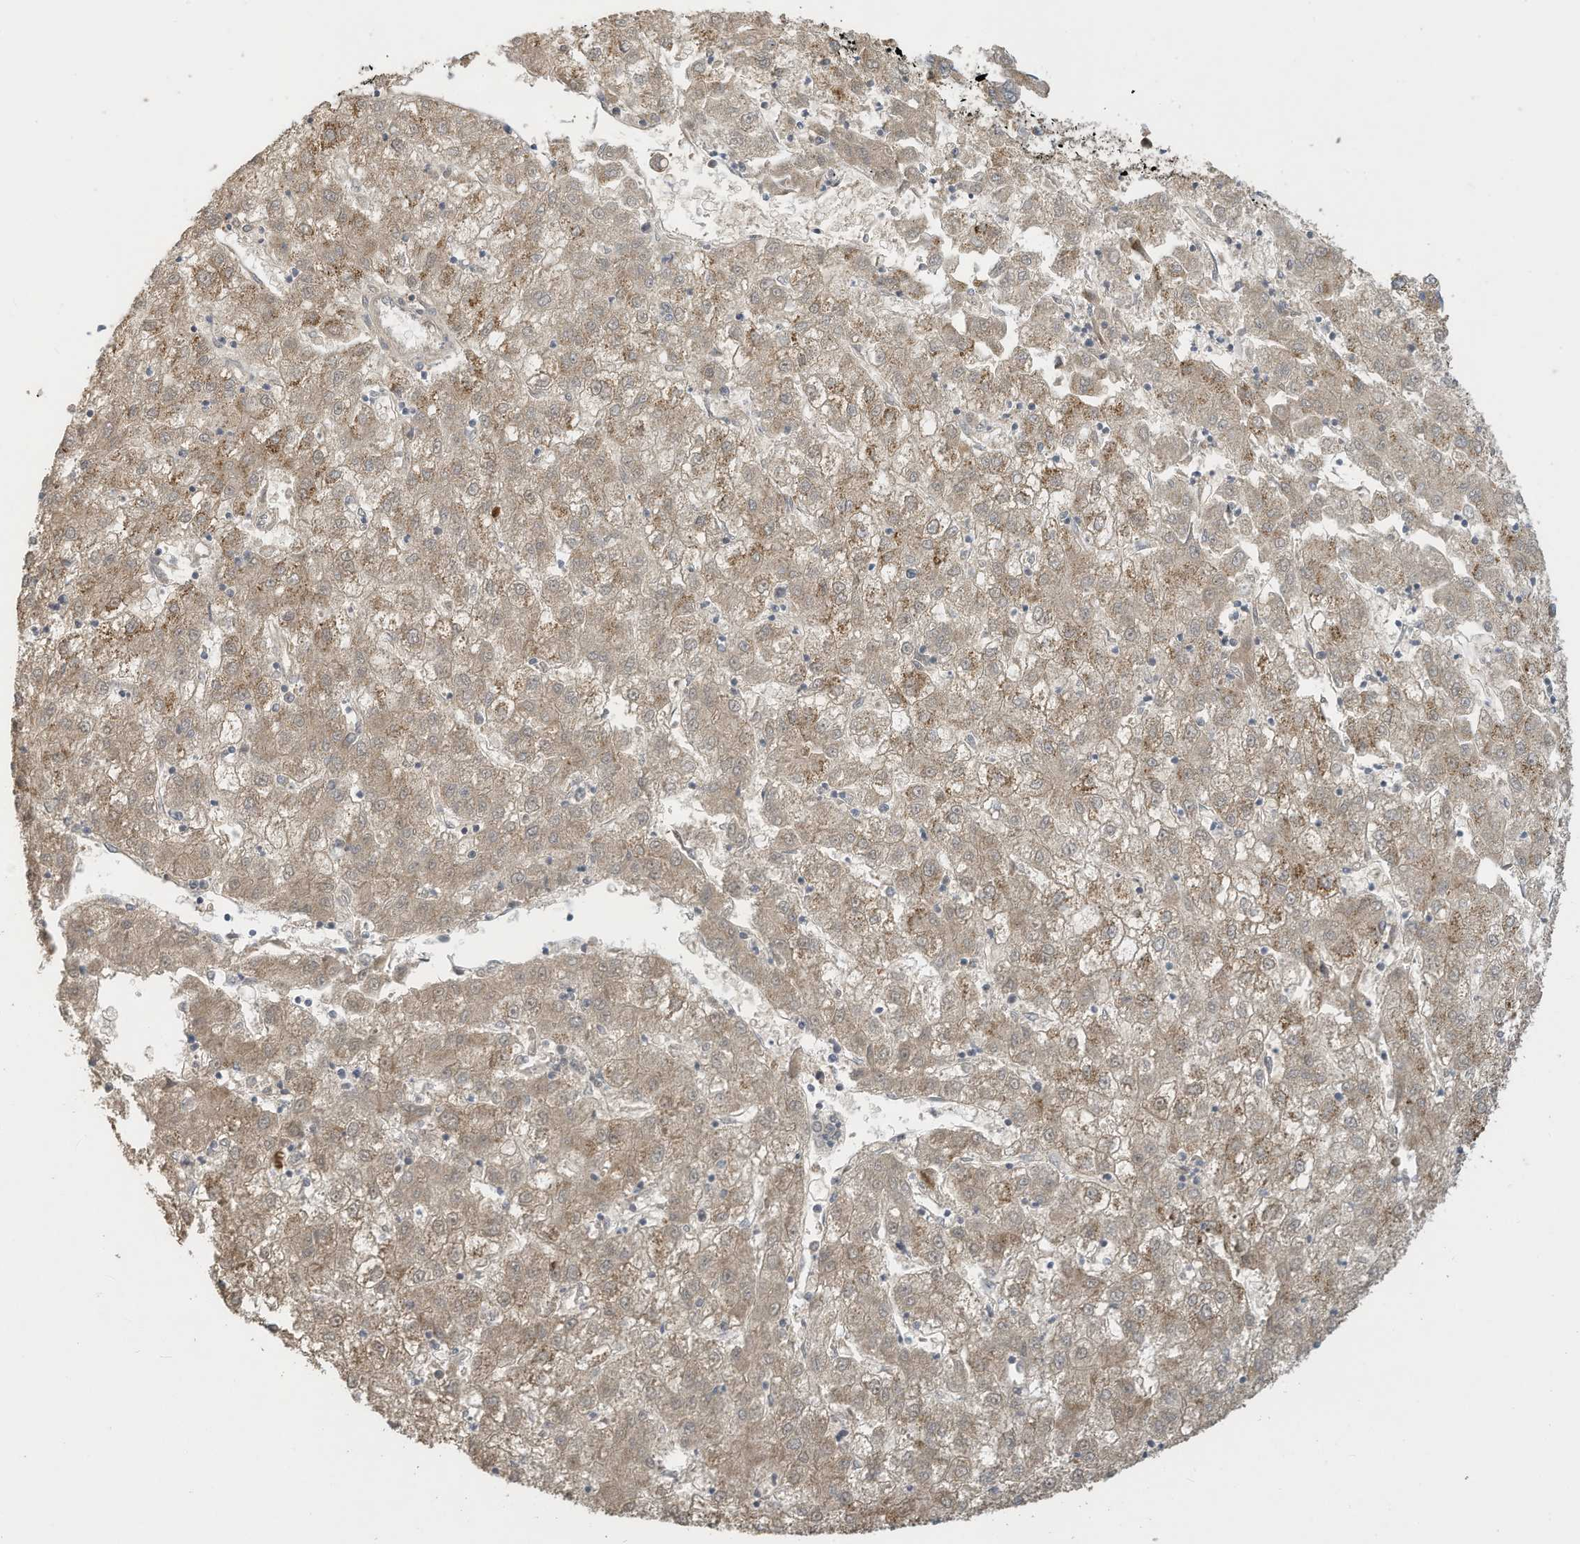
{"staining": {"intensity": "weak", "quantity": ">75%", "location": "cytoplasmic/membranous"}, "tissue": "liver cancer", "cell_type": "Tumor cells", "image_type": "cancer", "snomed": [{"axis": "morphology", "description": "Carcinoma, Hepatocellular, NOS"}, {"axis": "topography", "description": "Liver"}], "caption": "Immunohistochemistry (IHC) photomicrograph of neoplastic tissue: liver cancer (hepatocellular carcinoma) stained using IHC demonstrates low levels of weak protein expression localized specifically in the cytoplasmic/membranous of tumor cells, appearing as a cytoplasmic/membranous brown color.", "gene": "ADI1", "patient": {"sex": "male", "age": 72}}